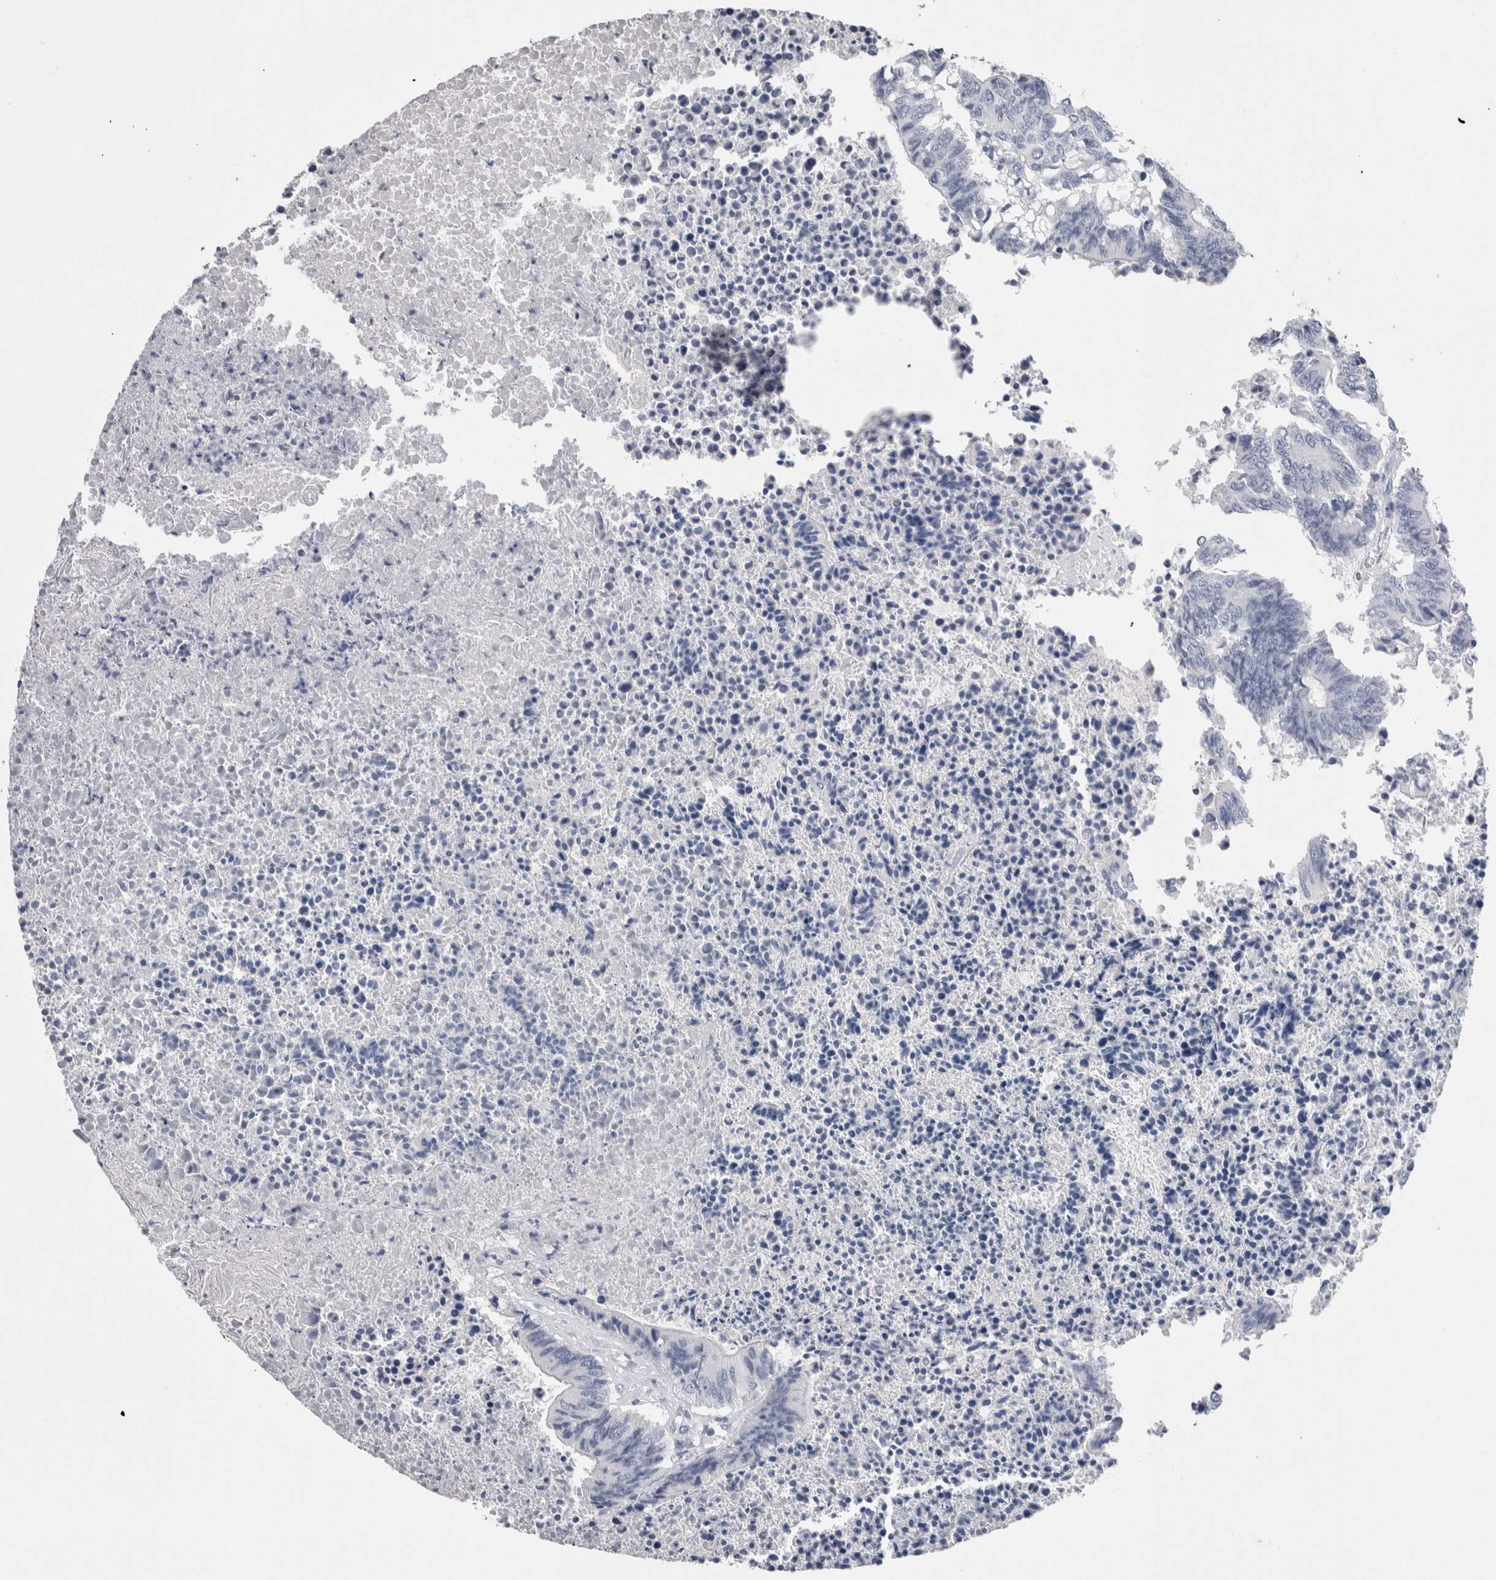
{"staining": {"intensity": "negative", "quantity": "none", "location": "none"}, "tissue": "colorectal cancer", "cell_type": "Tumor cells", "image_type": "cancer", "snomed": [{"axis": "morphology", "description": "Adenocarcinoma, NOS"}, {"axis": "topography", "description": "Rectum"}], "caption": "IHC micrograph of neoplastic tissue: colorectal adenocarcinoma stained with DAB (3,3'-diaminobenzidine) demonstrates no significant protein expression in tumor cells.", "gene": "CA8", "patient": {"sex": "male", "age": 63}}